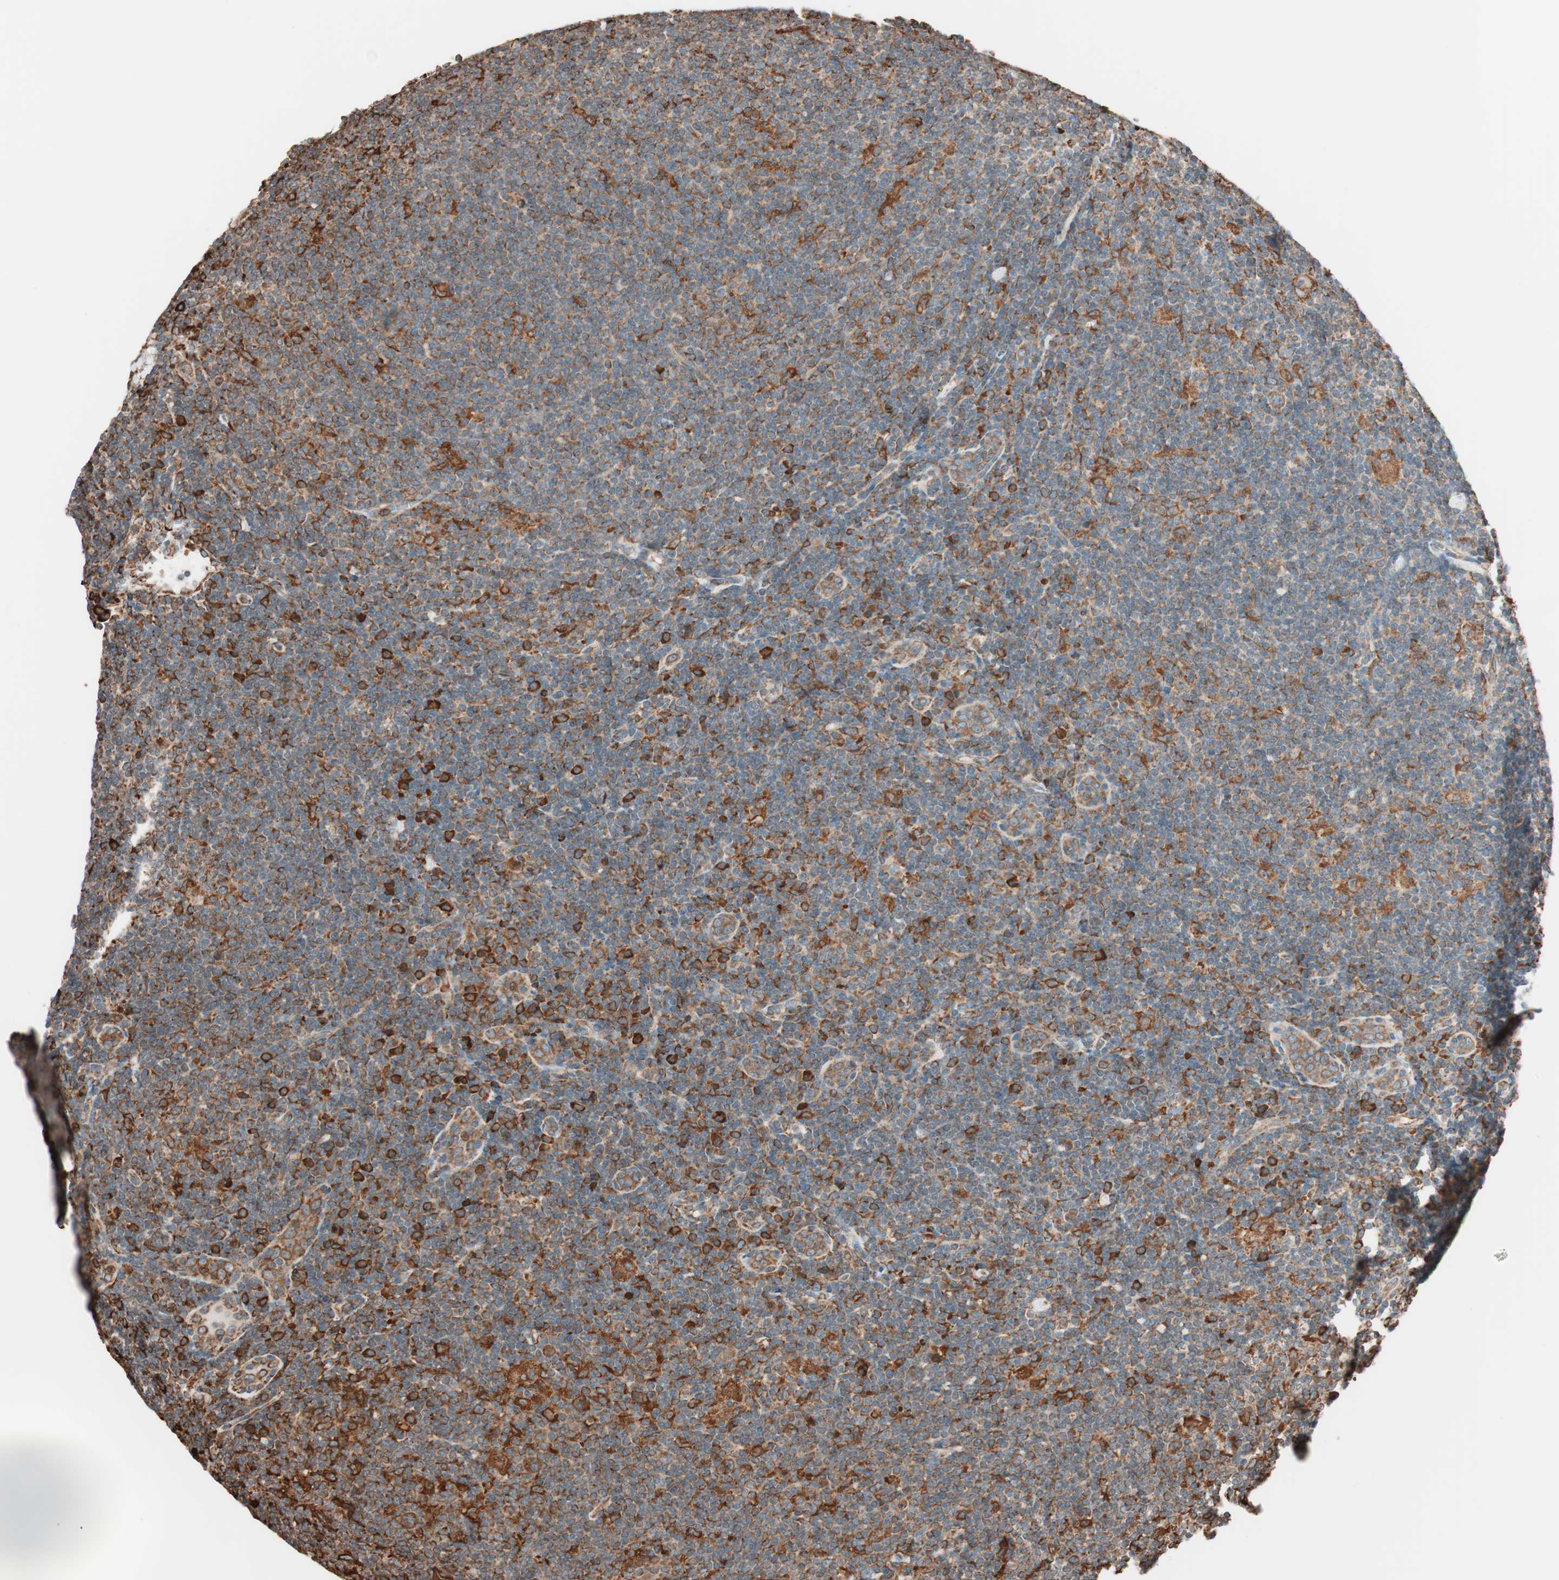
{"staining": {"intensity": "moderate", "quantity": ">75%", "location": "cytoplasmic/membranous"}, "tissue": "lymphoma", "cell_type": "Tumor cells", "image_type": "cancer", "snomed": [{"axis": "morphology", "description": "Hodgkin's disease, NOS"}, {"axis": "topography", "description": "Lymph node"}], "caption": "The immunohistochemical stain labels moderate cytoplasmic/membranous staining in tumor cells of lymphoma tissue.", "gene": "VEGFA", "patient": {"sex": "female", "age": 57}}